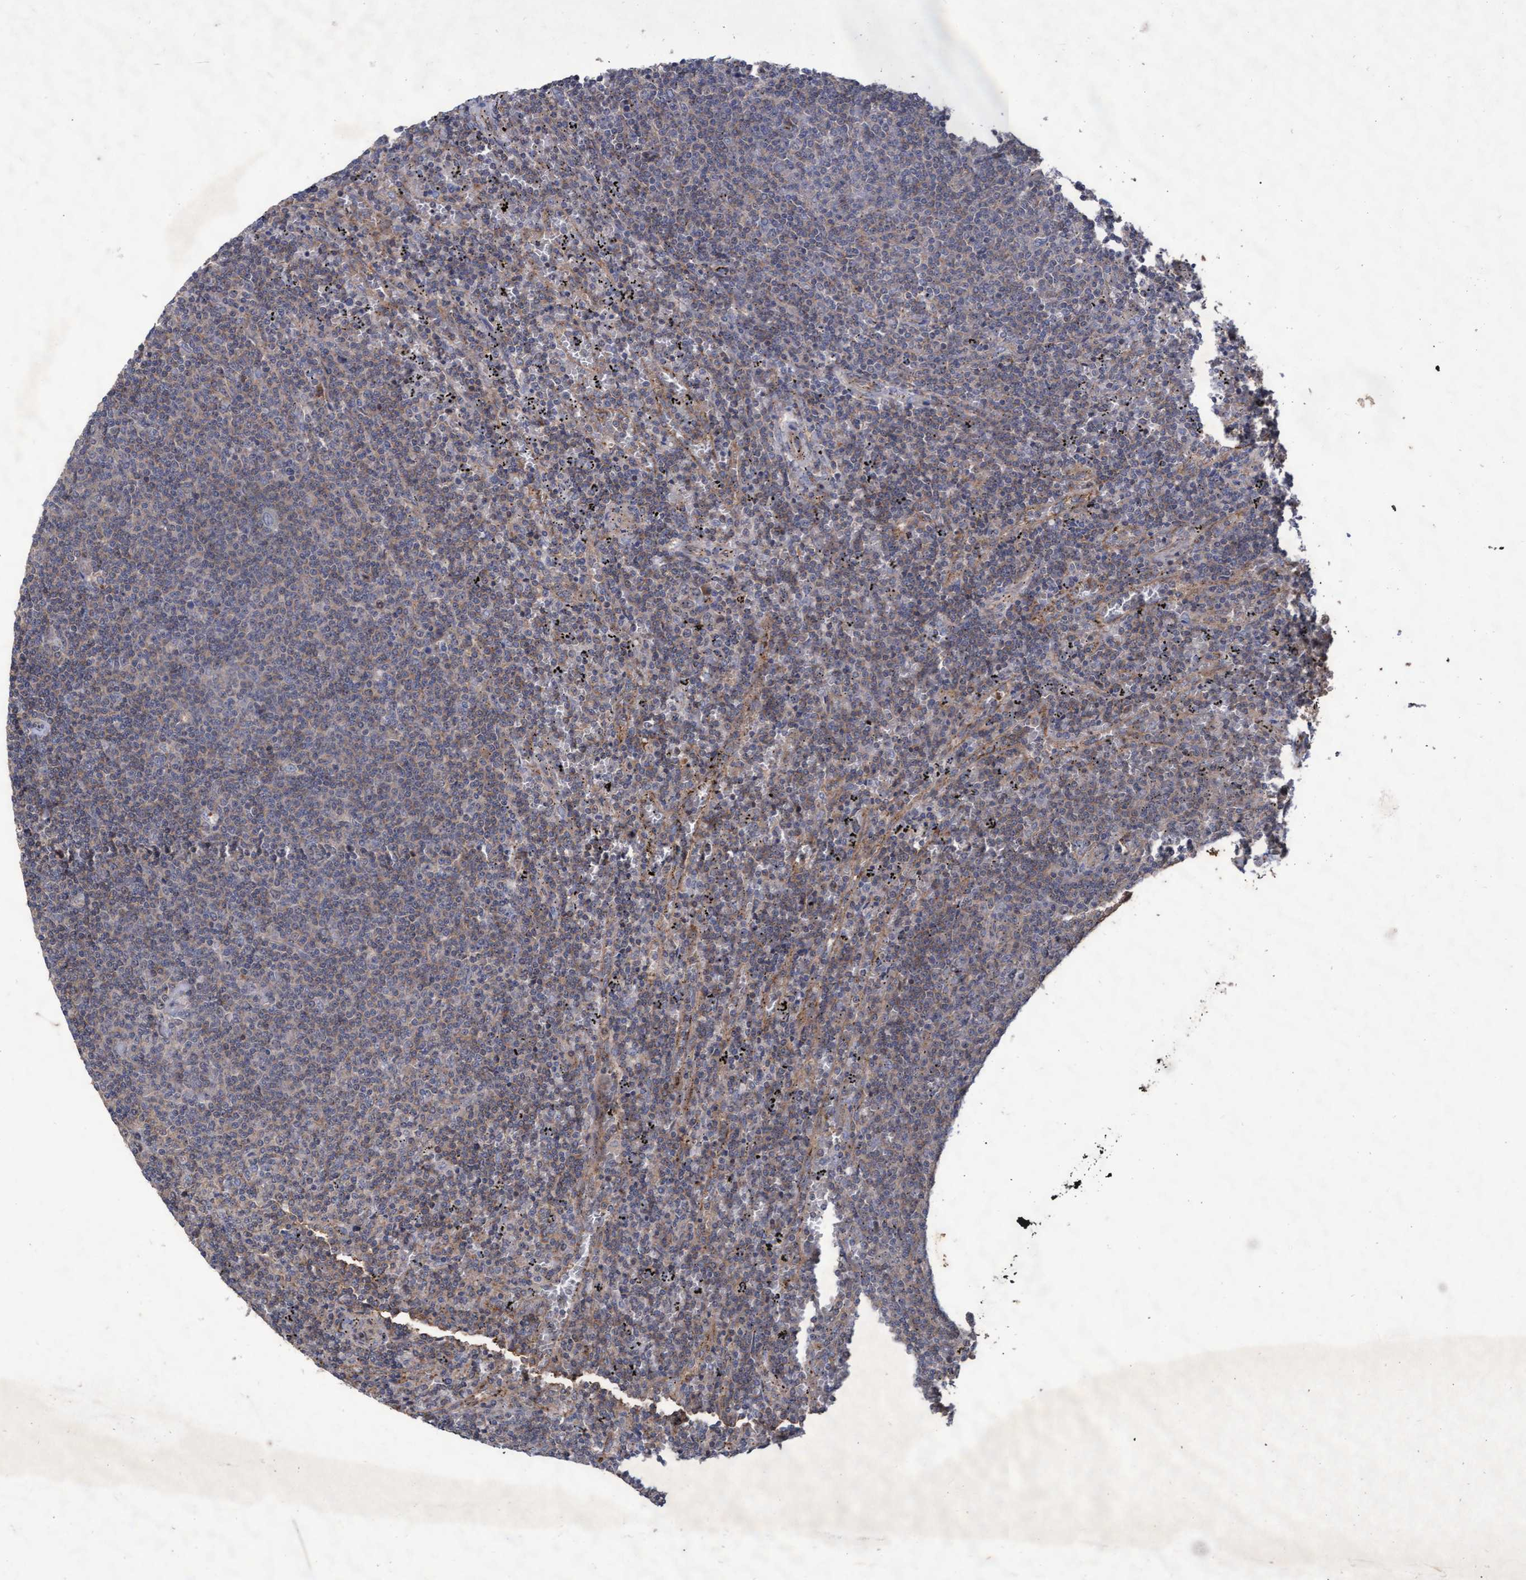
{"staining": {"intensity": "weak", "quantity": "25%-75%", "location": "cytoplasmic/membranous"}, "tissue": "lymphoma", "cell_type": "Tumor cells", "image_type": "cancer", "snomed": [{"axis": "morphology", "description": "Malignant lymphoma, non-Hodgkin's type, Low grade"}, {"axis": "topography", "description": "Spleen"}], "caption": "Immunohistochemistry (IHC) of human low-grade malignant lymphoma, non-Hodgkin's type reveals low levels of weak cytoplasmic/membranous staining in approximately 25%-75% of tumor cells.", "gene": "ABCF2", "patient": {"sex": "female", "age": 50}}